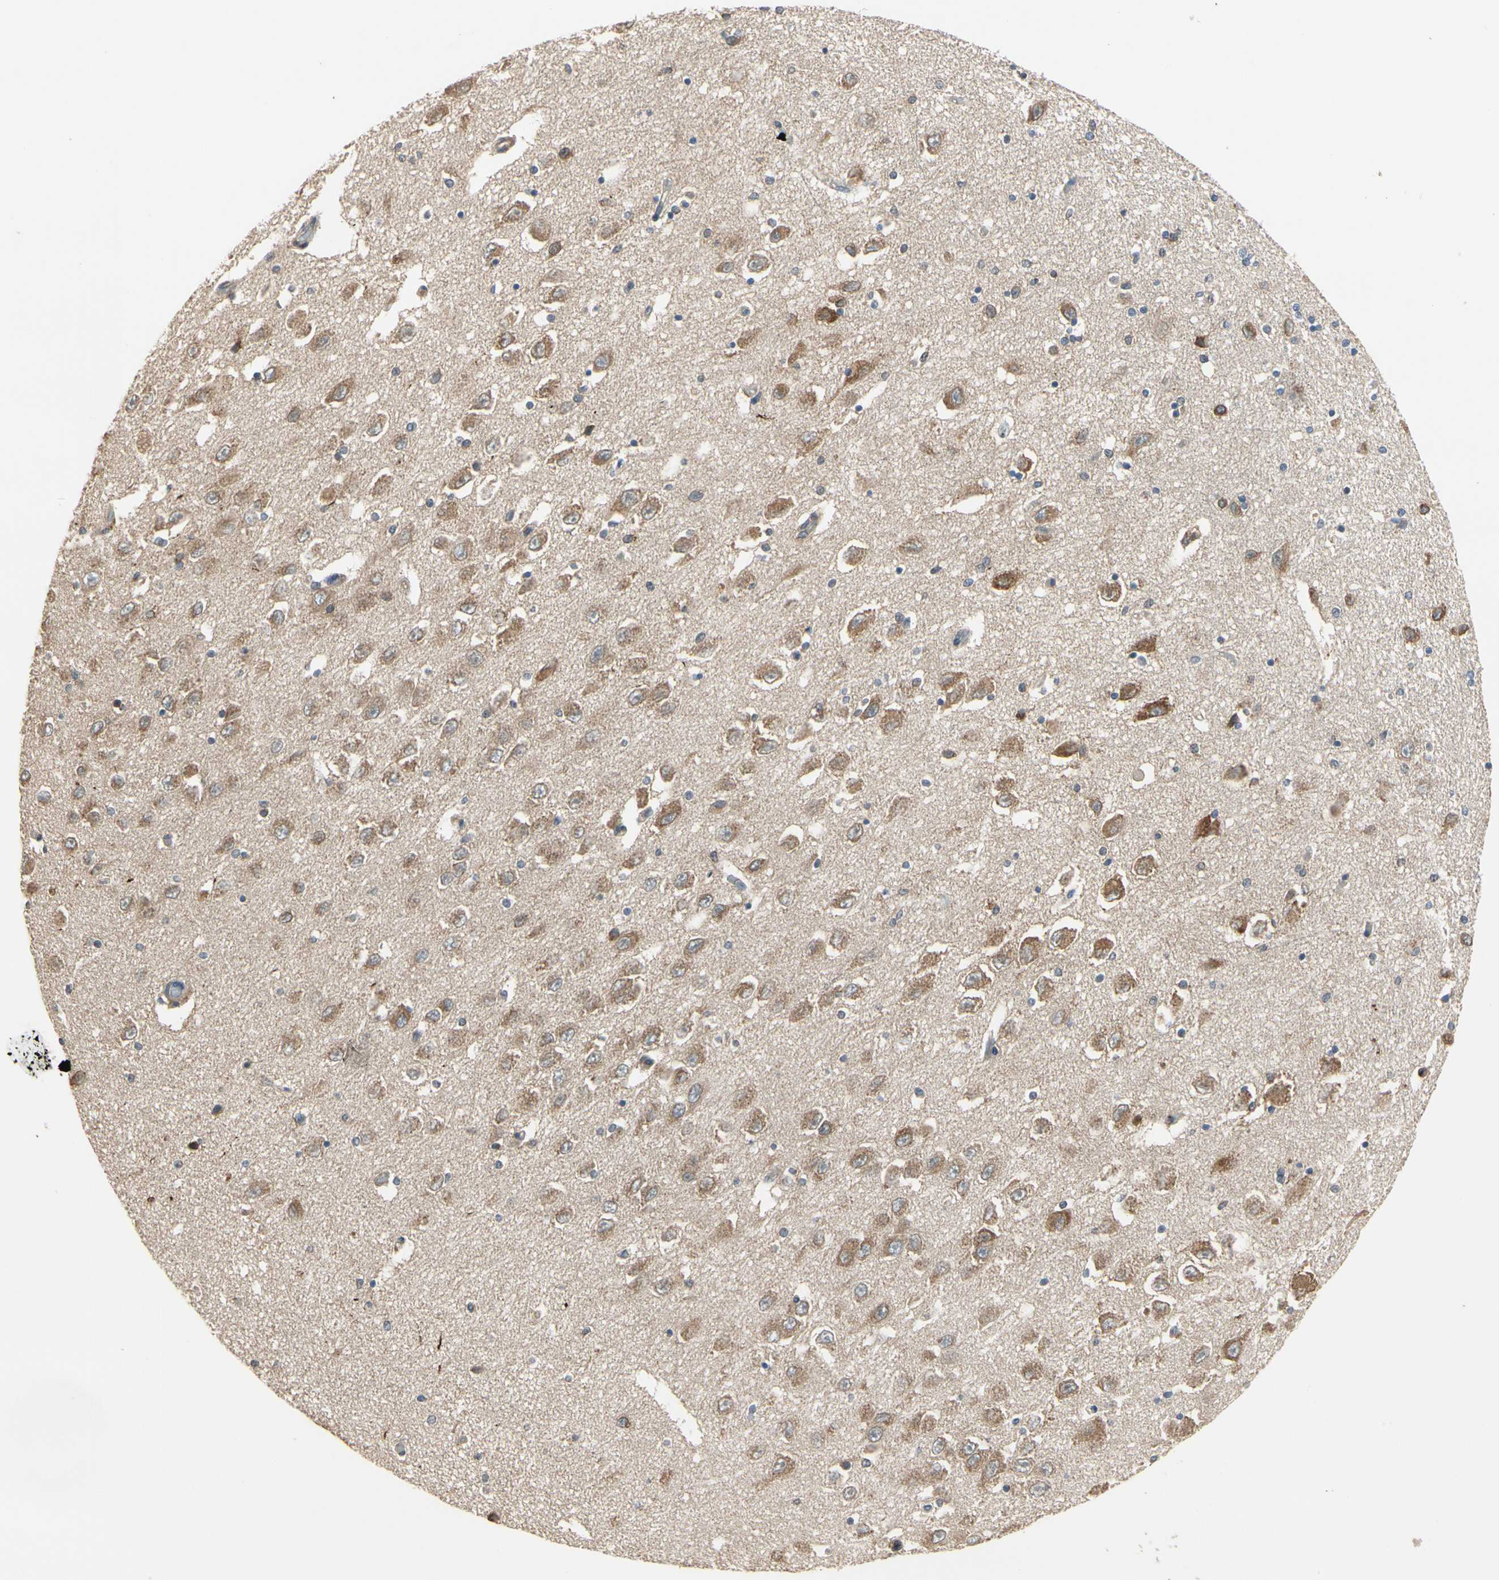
{"staining": {"intensity": "moderate", "quantity": "<25%", "location": "cytoplasmic/membranous"}, "tissue": "hippocampus", "cell_type": "Glial cells", "image_type": "normal", "snomed": [{"axis": "morphology", "description": "Normal tissue, NOS"}, {"axis": "topography", "description": "Hippocampus"}], "caption": "Moderate cytoplasmic/membranous protein expression is identified in about <25% of glial cells in hippocampus.", "gene": "CGREF1", "patient": {"sex": "female", "age": 54}}